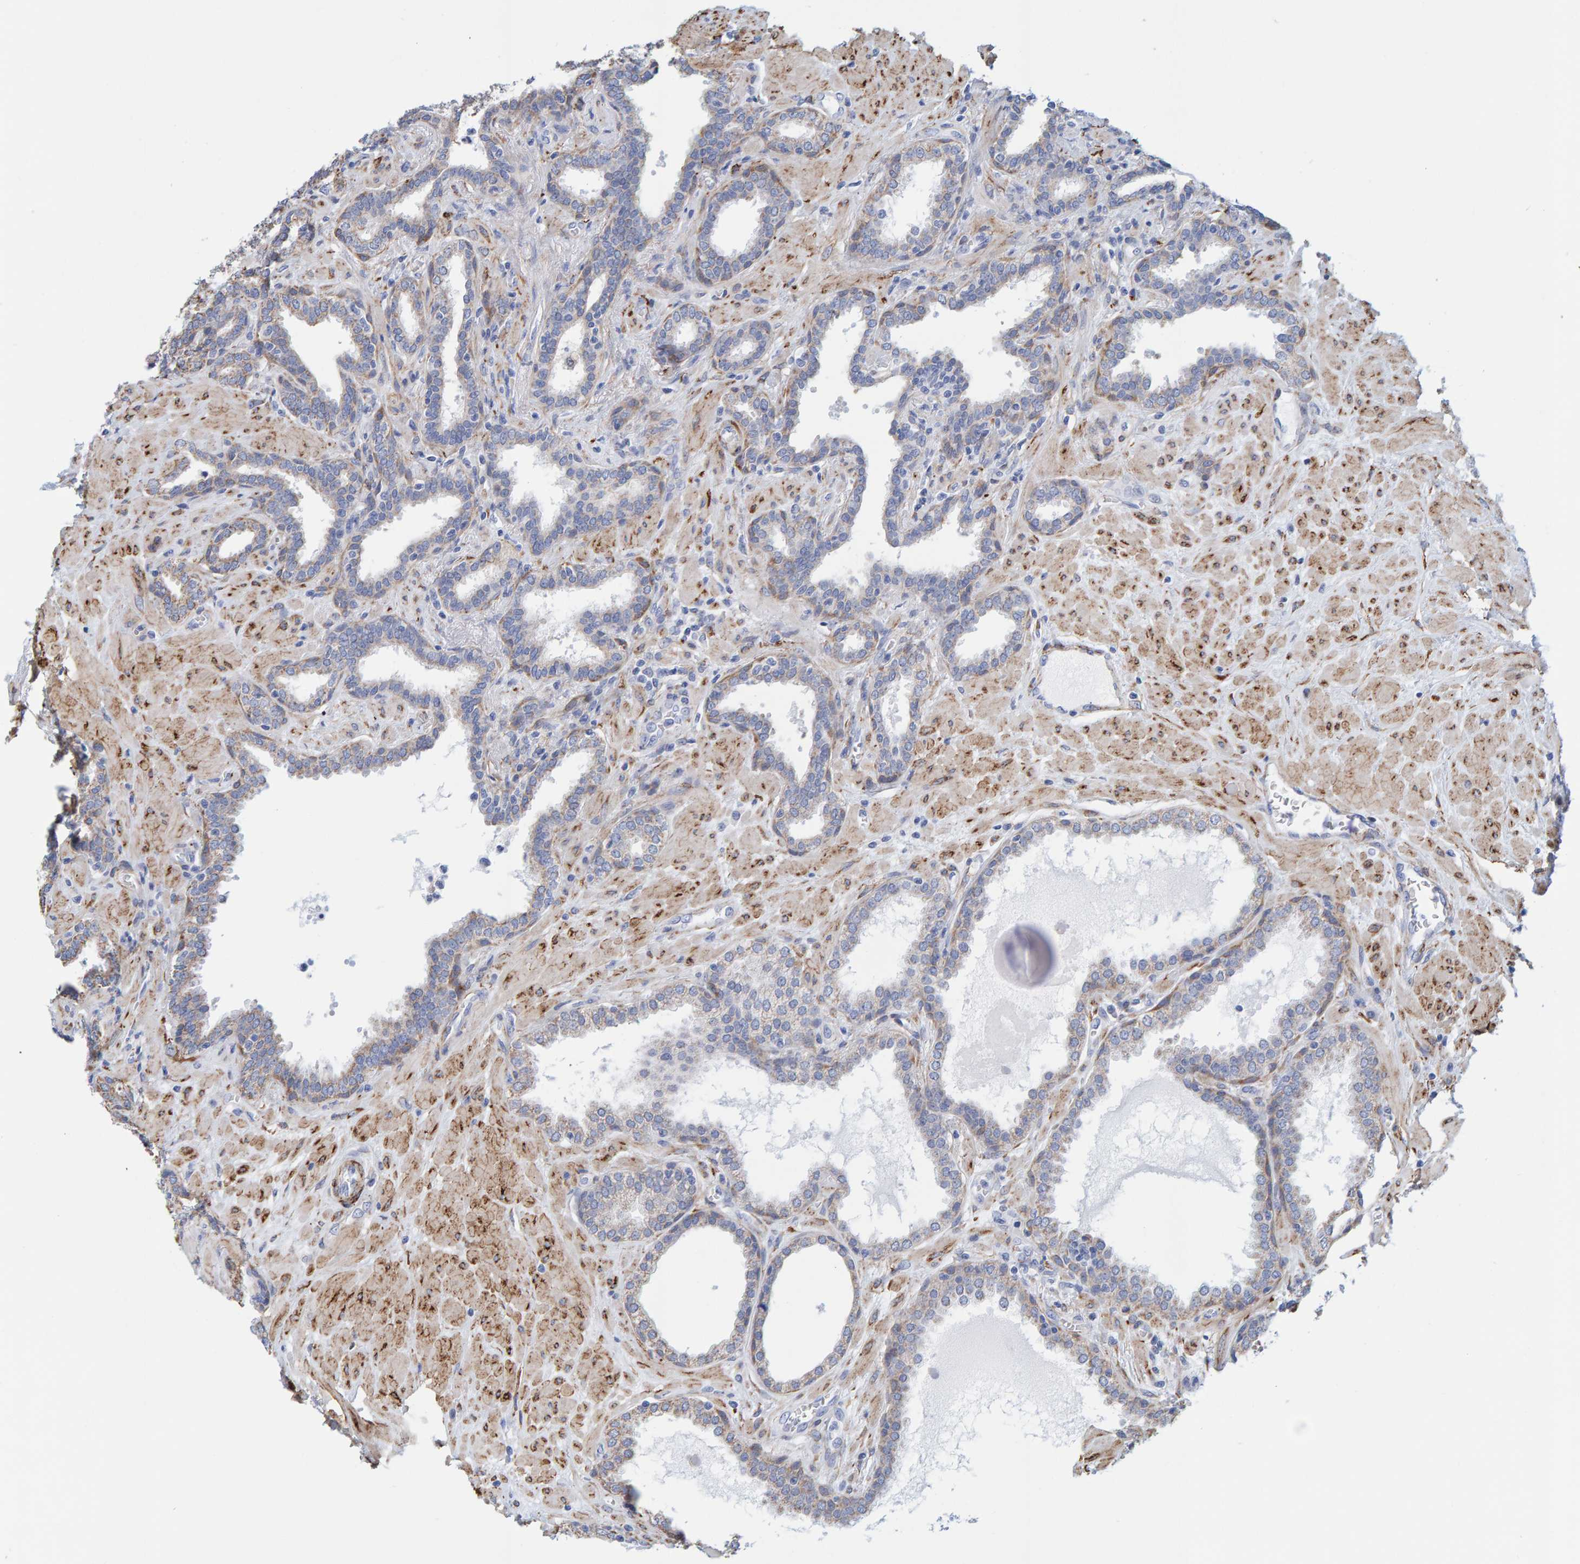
{"staining": {"intensity": "moderate", "quantity": "<25%", "location": "cytoplasmic/membranous"}, "tissue": "prostate", "cell_type": "Glandular cells", "image_type": "normal", "snomed": [{"axis": "morphology", "description": "Normal tissue, NOS"}, {"axis": "topography", "description": "Prostate"}], "caption": "IHC (DAB (3,3'-diaminobenzidine)) staining of unremarkable human prostate reveals moderate cytoplasmic/membranous protein staining in about <25% of glandular cells.", "gene": "MAP1B", "patient": {"sex": "male", "age": 51}}